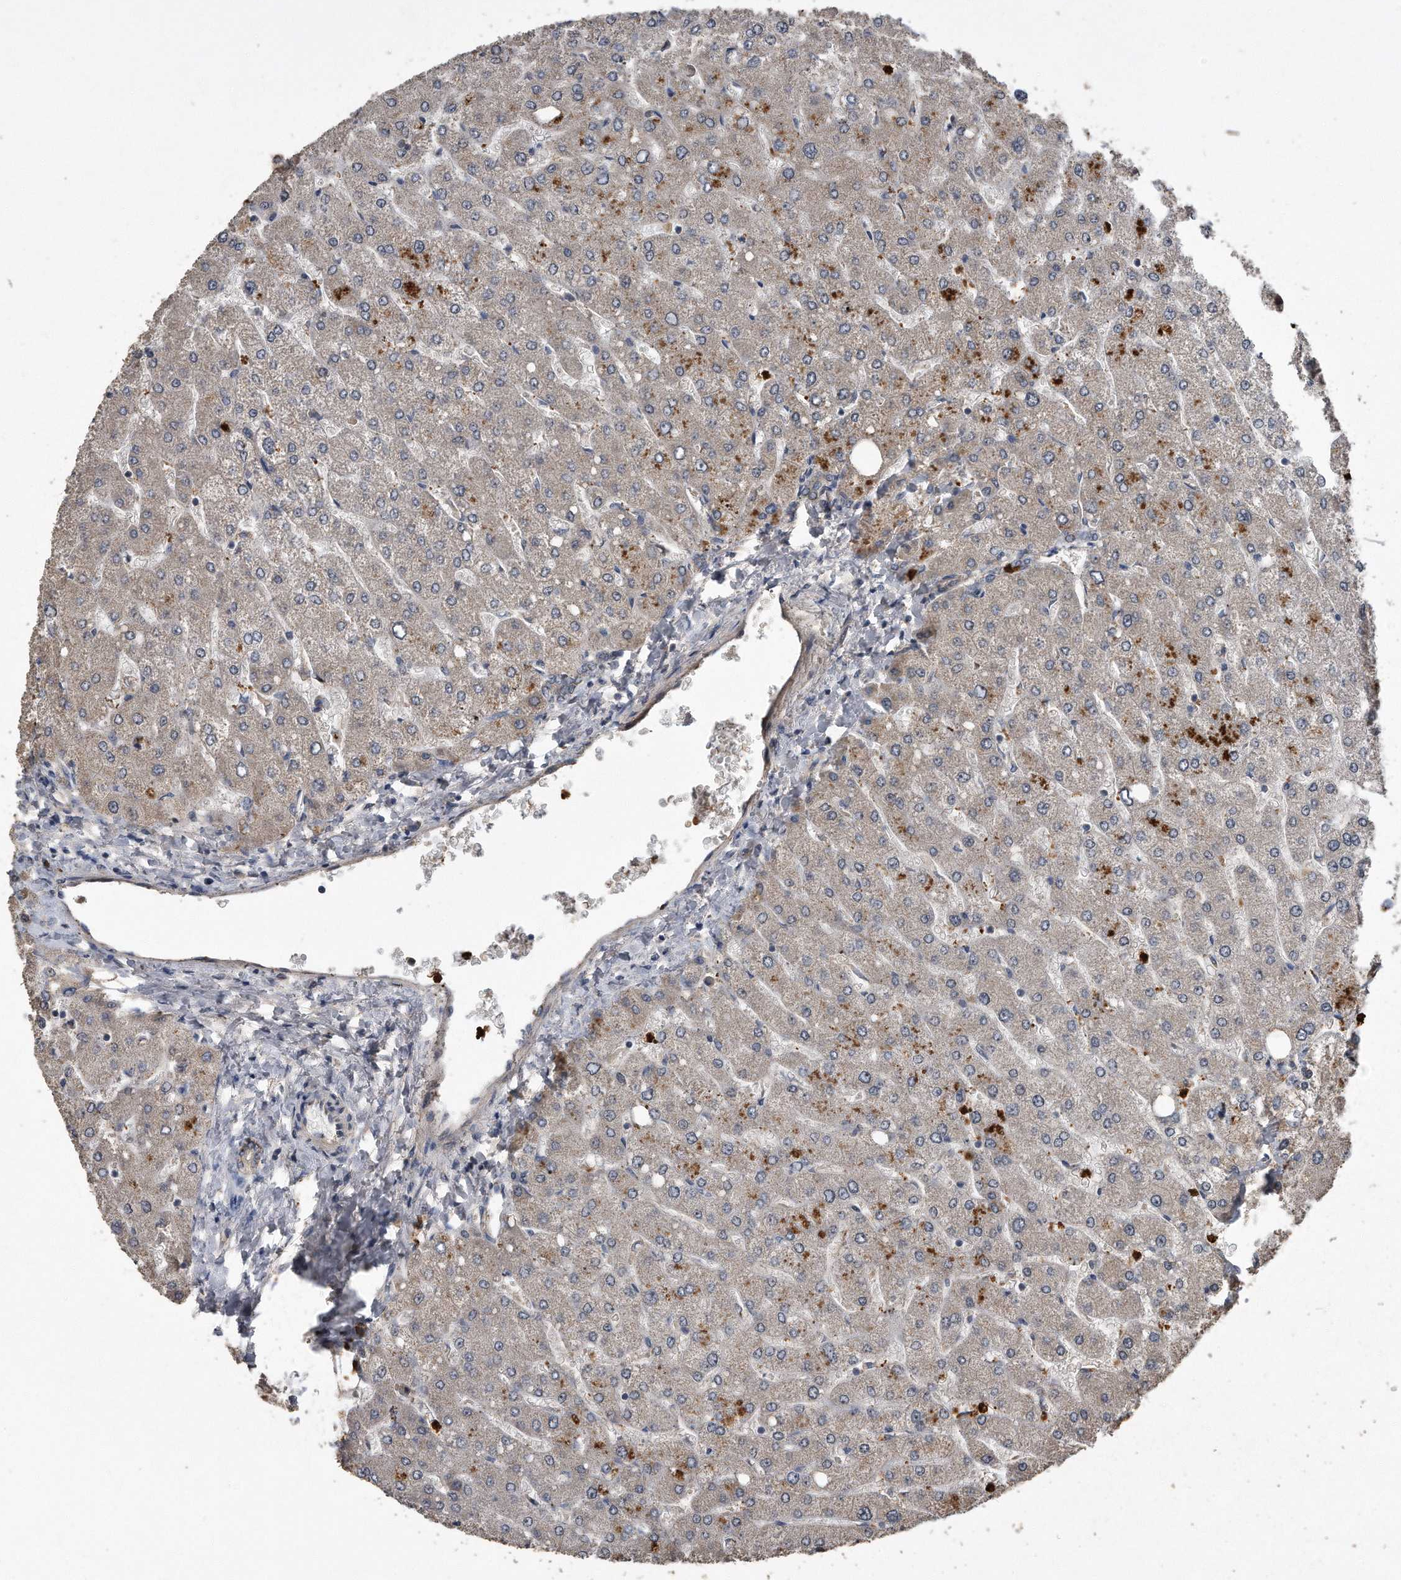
{"staining": {"intensity": "negative", "quantity": "none", "location": "none"}, "tissue": "liver", "cell_type": "Cholangiocytes", "image_type": "normal", "snomed": [{"axis": "morphology", "description": "Normal tissue, NOS"}, {"axis": "topography", "description": "Liver"}], "caption": "DAB immunohistochemical staining of unremarkable human liver reveals no significant expression in cholangiocytes. (Immunohistochemistry, brightfield microscopy, high magnification).", "gene": "PELO", "patient": {"sex": "male", "age": 55}}